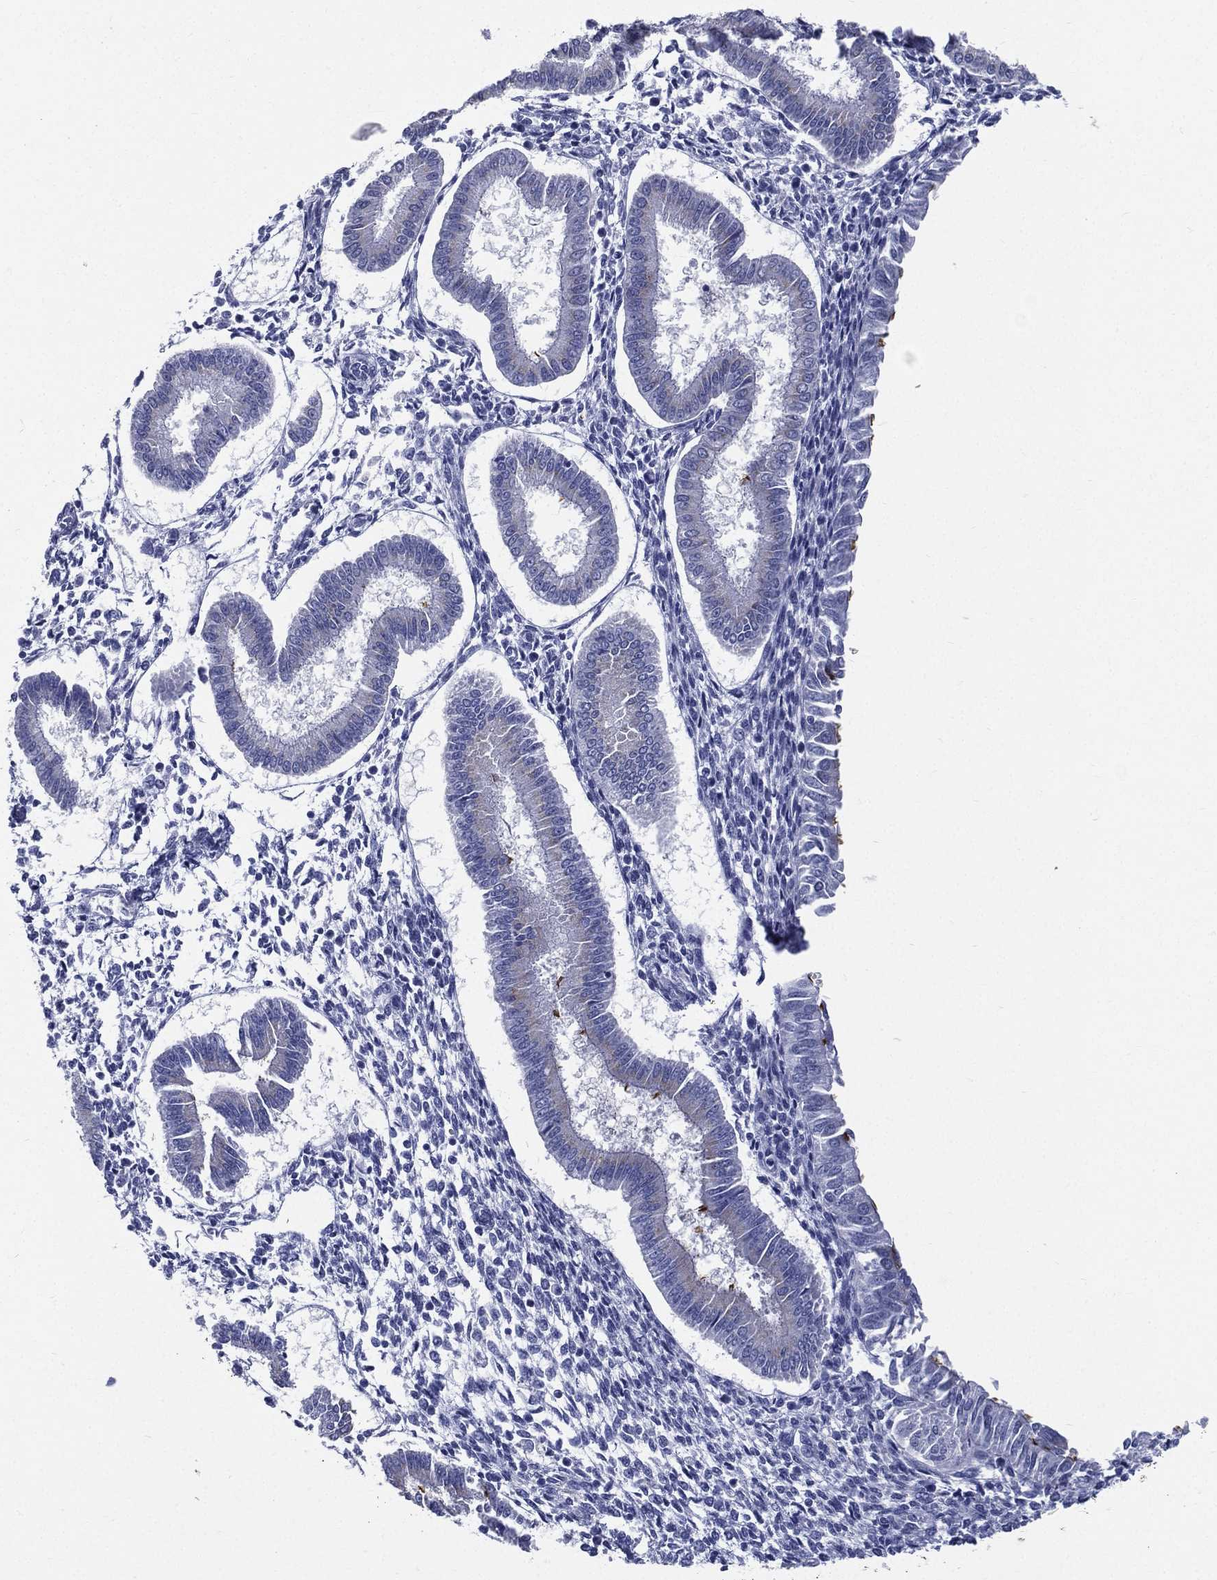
{"staining": {"intensity": "negative", "quantity": "none", "location": "none"}, "tissue": "endometrium", "cell_type": "Cells in endometrial stroma", "image_type": "normal", "snomed": [{"axis": "morphology", "description": "Normal tissue, NOS"}, {"axis": "topography", "description": "Endometrium"}], "caption": "This histopathology image is of benign endometrium stained with immunohistochemistry (IHC) to label a protein in brown with the nuclei are counter-stained blue. There is no expression in cells in endometrial stroma.", "gene": "RSPH4A", "patient": {"sex": "female", "age": 43}}